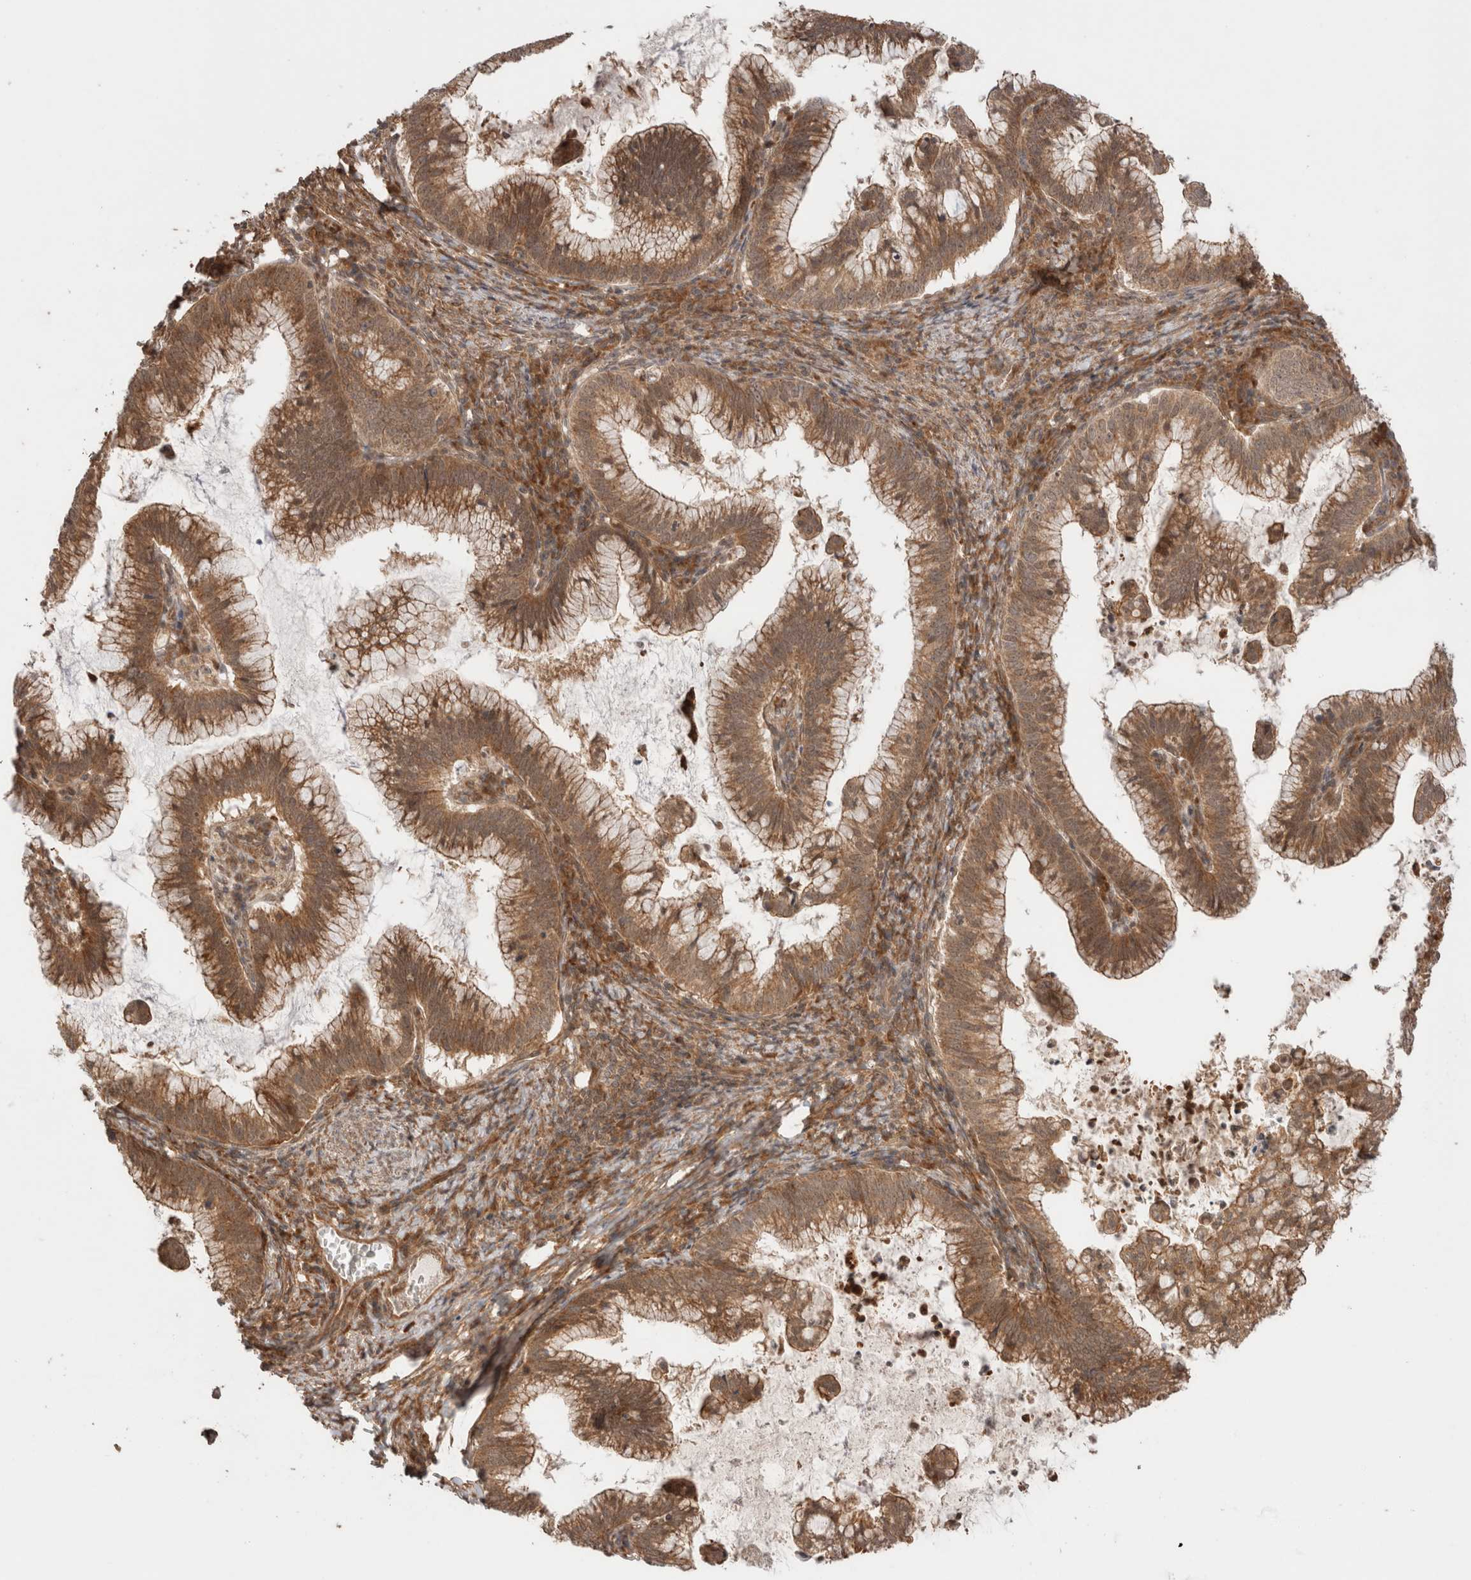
{"staining": {"intensity": "moderate", "quantity": ">75%", "location": "cytoplasmic/membranous"}, "tissue": "cervical cancer", "cell_type": "Tumor cells", "image_type": "cancer", "snomed": [{"axis": "morphology", "description": "Adenocarcinoma, NOS"}, {"axis": "topography", "description": "Cervix"}], "caption": "Immunohistochemical staining of adenocarcinoma (cervical) exhibits medium levels of moderate cytoplasmic/membranous protein expression in about >75% of tumor cells.", "gene": "ZNF649", "patient": {"sex": "female", "age": 36}}